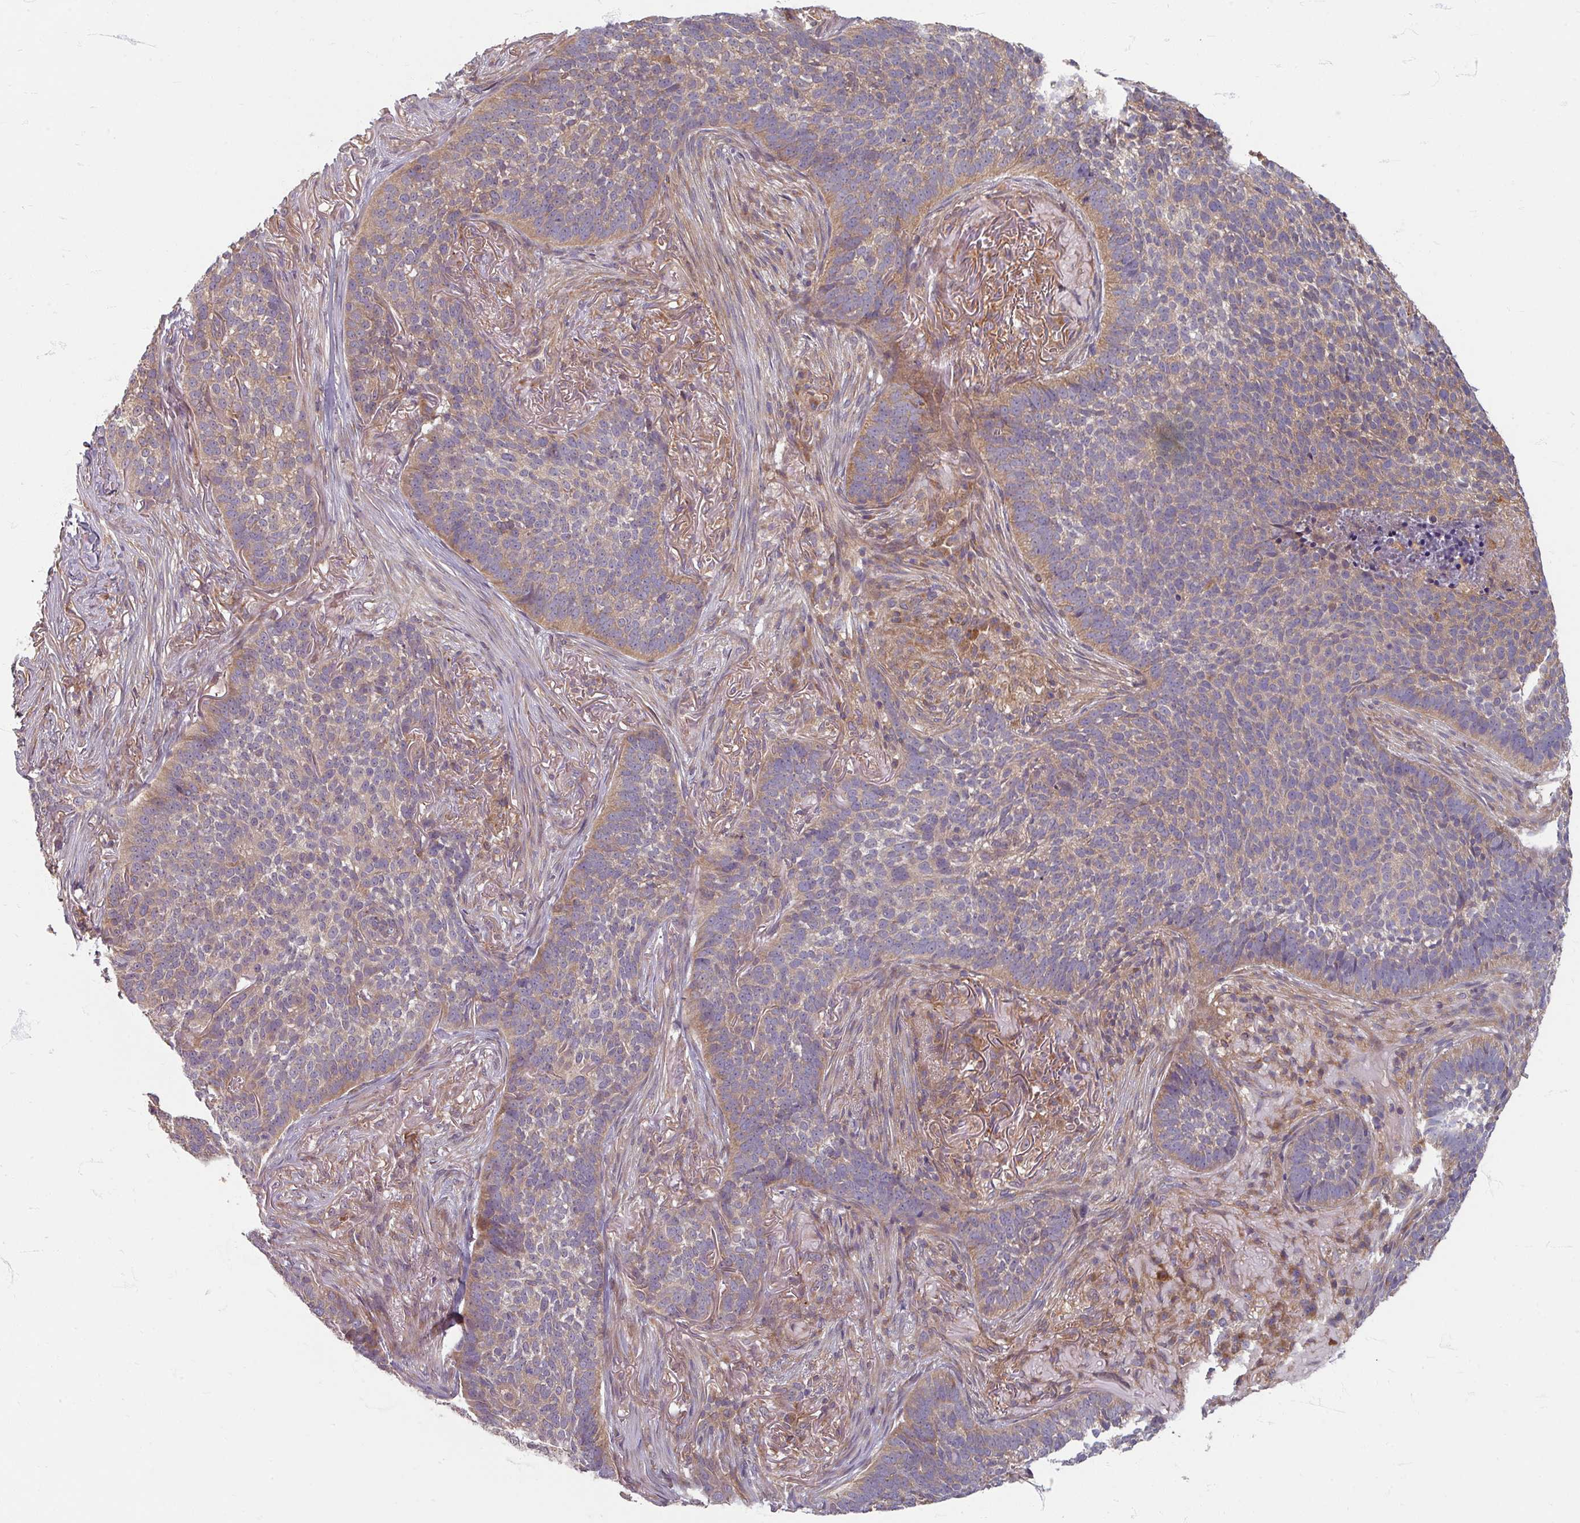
{"staining": {"intensity": "moderate", "quantity": "25%-75%", "location": "cytoplasmic/membranous"}, "tissue": "skin cancer", "cell_type": "Tumor cells", "image_type": "cancer", "snomed": [{"axis": "morphology", "description": "Basal cell carcinoma"}, {"axis": "topography", "description": "Skin"}], "caption": "A high-resolution image shows immunohistochemistry (IHC) staining of skin cancer, which reveals moderate cytoplasmic/membranous staining in approximately 25%-75% of tumor cells.", "gene": "STAM", "patient": {"sex": "male", "age": 85}}